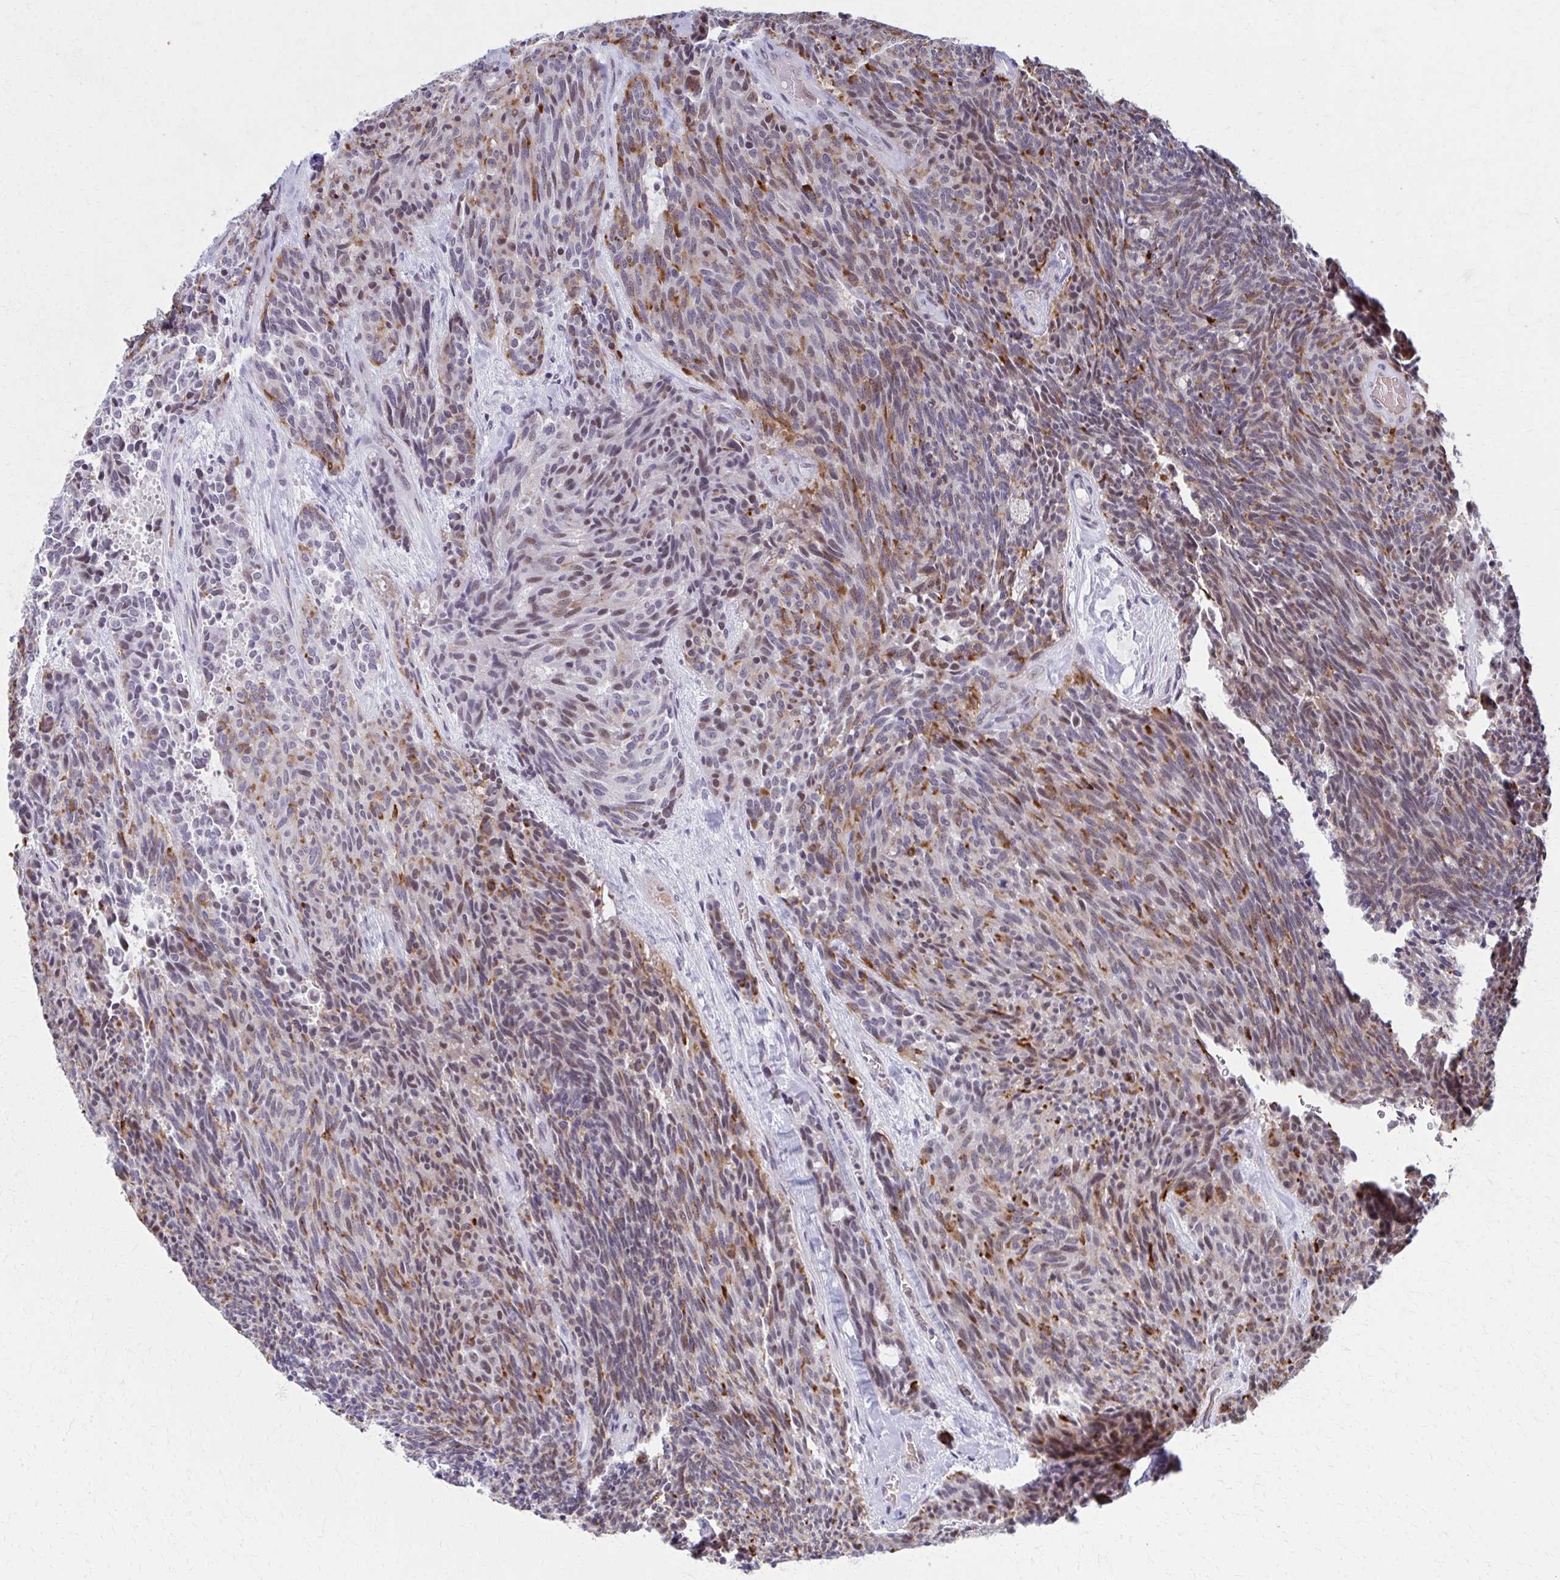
{"staining": {"intensity": "moderate", "quantity": "25%-75%", "location": "cytoplasmic/membranous"}, "tissue": "carcinoid", "cell_type": "Tumor cells", "image_type": "cancer", "snomed": [{"axis": "morphology", "description": "Carcinoid, malignant, NOS"}, {"axis": "topography", "description": "Pancreas"}], "caption": "Human carcinoid (malignant) stained for a protein (brown) demonstrates moderate cytoplasmic/membranous positive staining in approximately 25%-75% of tumor cells.", "gene": "SETBP1", "patient": {"sex": "female", "age": 54}}